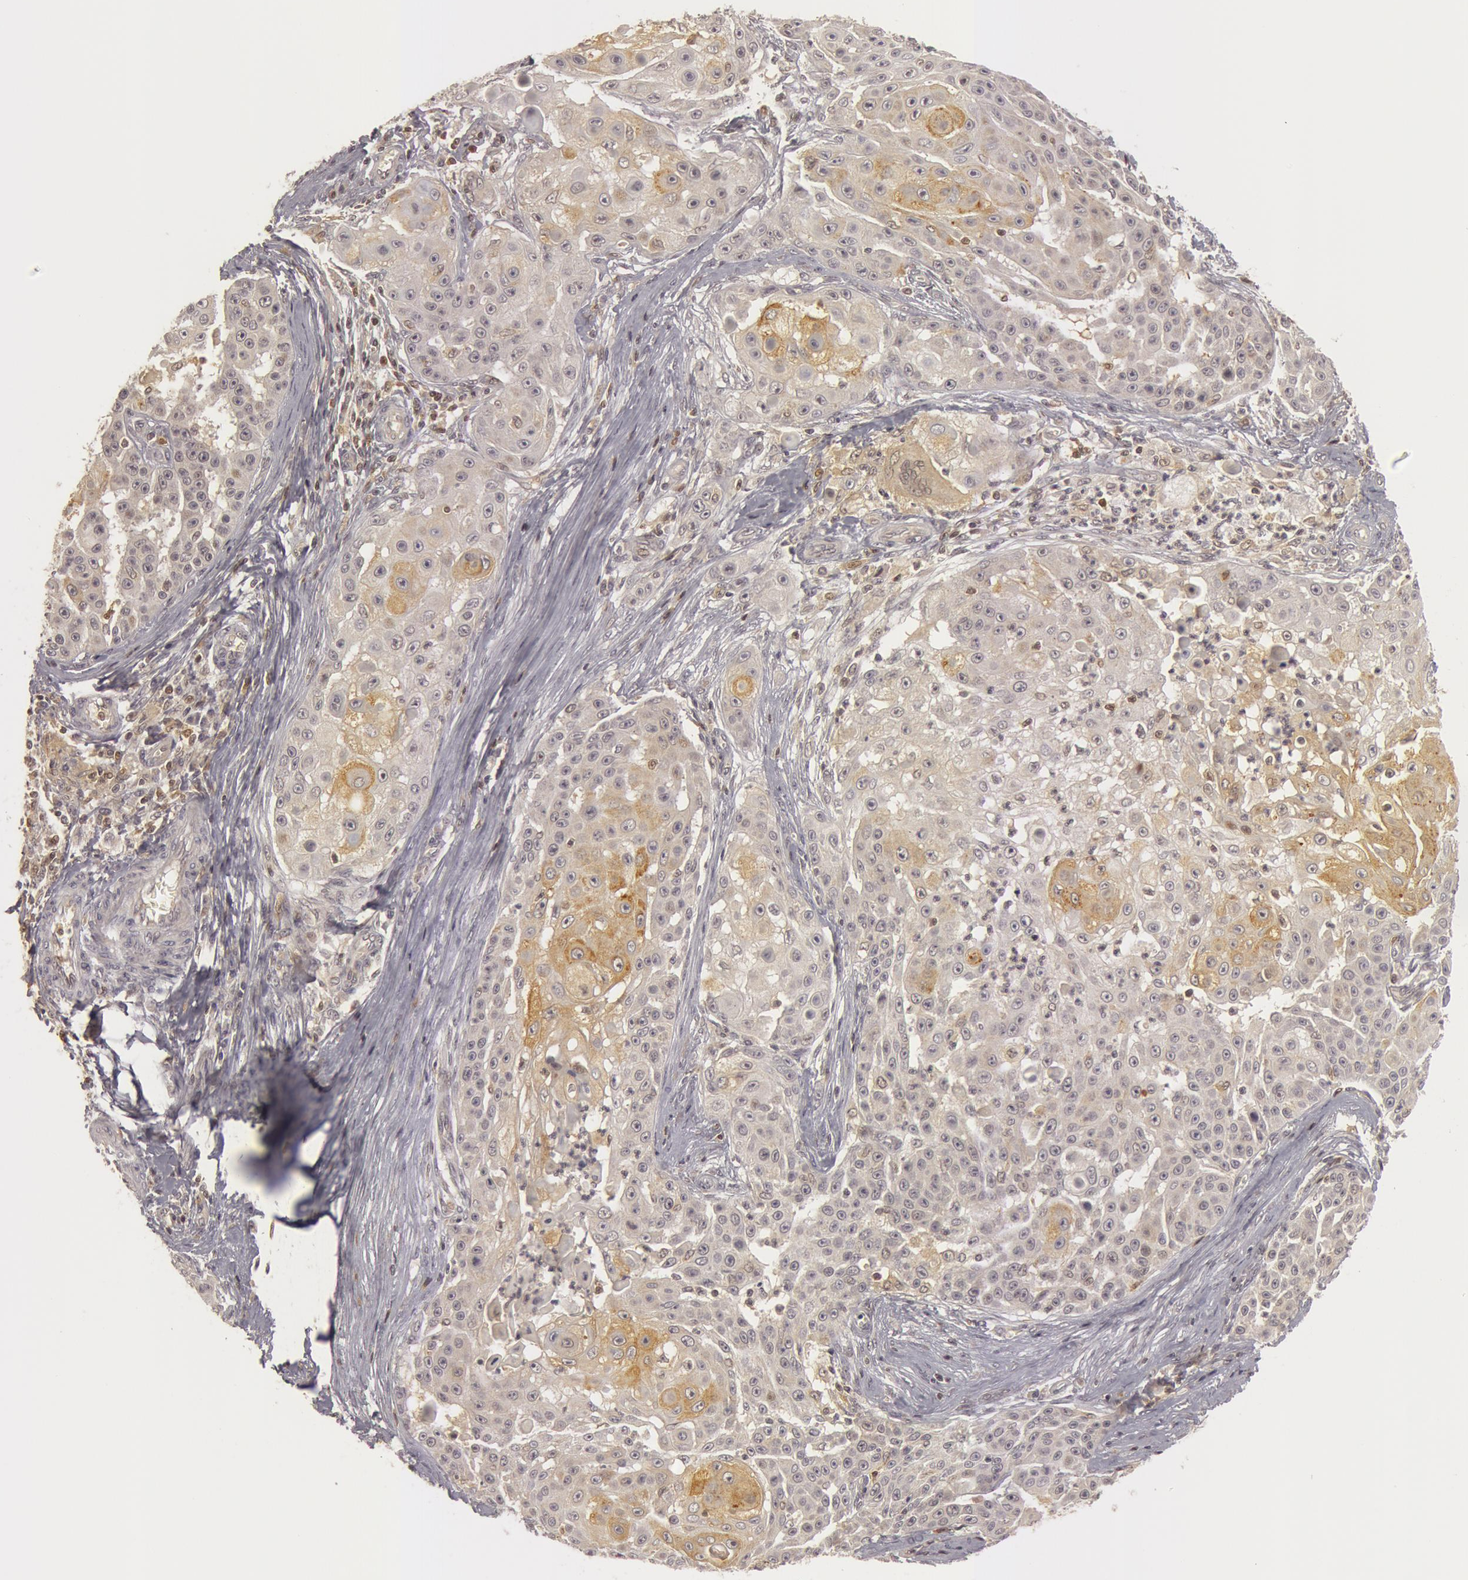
{"staining": {"intensity": "negative", "quantity": "none", "location": "none"}, "tissue": "skin cancer", "cell_type": "Tumor cells", "image_type": "cancer", "snomed": [{"axis": "morphology", "description": "Squamous cell carcinoma, NOS"}, {"axis": "topography", "description": "Skin"}], "caption": "Immunohistochemistry (IHC) image of neoplastic tissue: human skin cancer (squamous cell carcinoma) stained with DAB demonstrates no significant protein staining in tumor cells.", "gene": "OASL", "patient": {"sex": "female", "age": 57}}